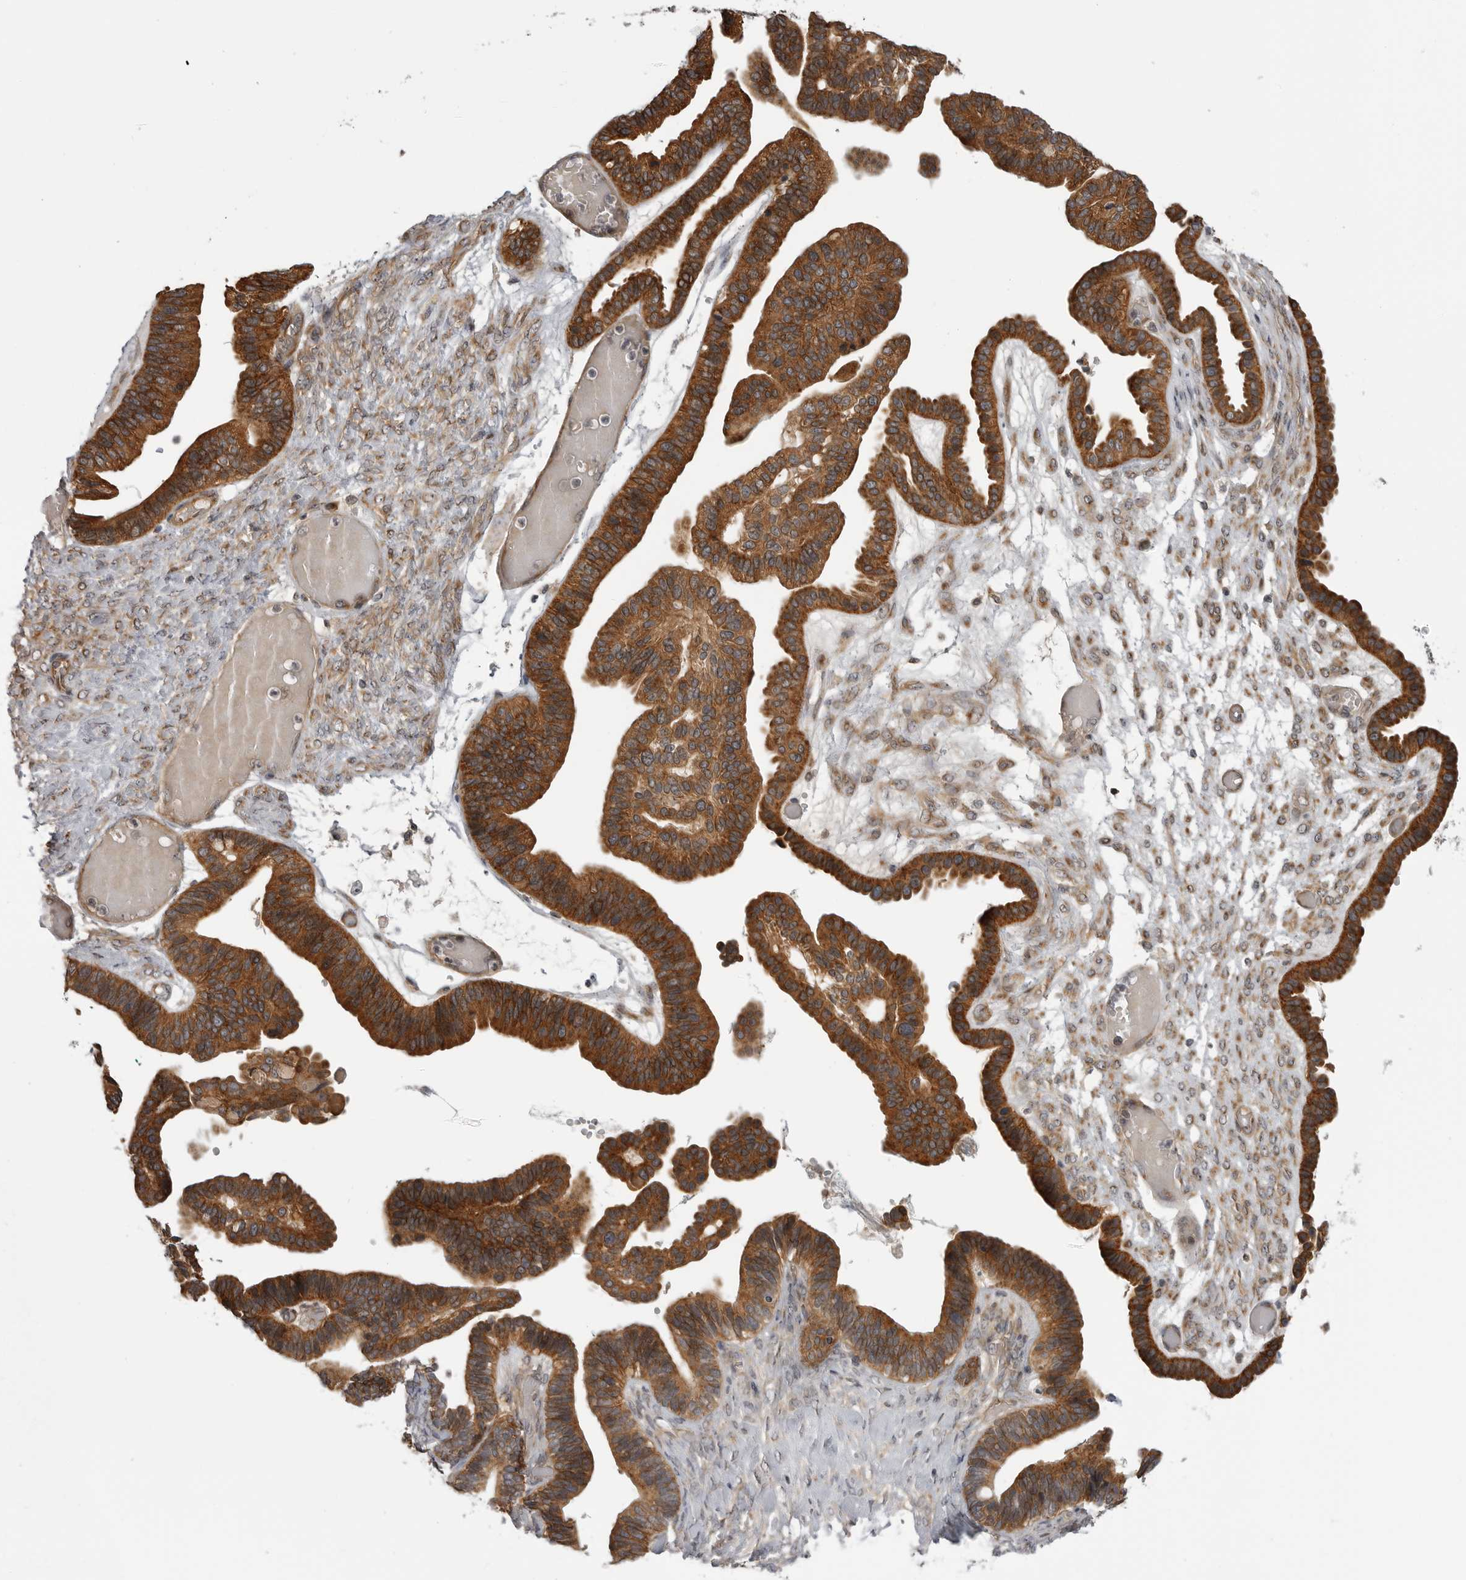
{"staining": {"intensity": "strong", "quantity": ">75%", "location": "cytoplasmic/membranous"}, "tissue": "ovarian cancer", "cell_type": "Tumor cells", "image_type": "cancer", "snomed": [{"axis": "morphology", "description": "Cystadenocarcinoma, serous, NOS"}, {"axis": "topography", "description": "Ovary"}], "caption": "Immunohistochemistry (IHC) image of ovarian cancer stained for a protein (brown), which demonstrates high levels of strong cytoplasmic/membranous expression in approximately >75% of tumor cells.", "gene": "LRRC45", "patient": {"sex": "female", "age": 56}}